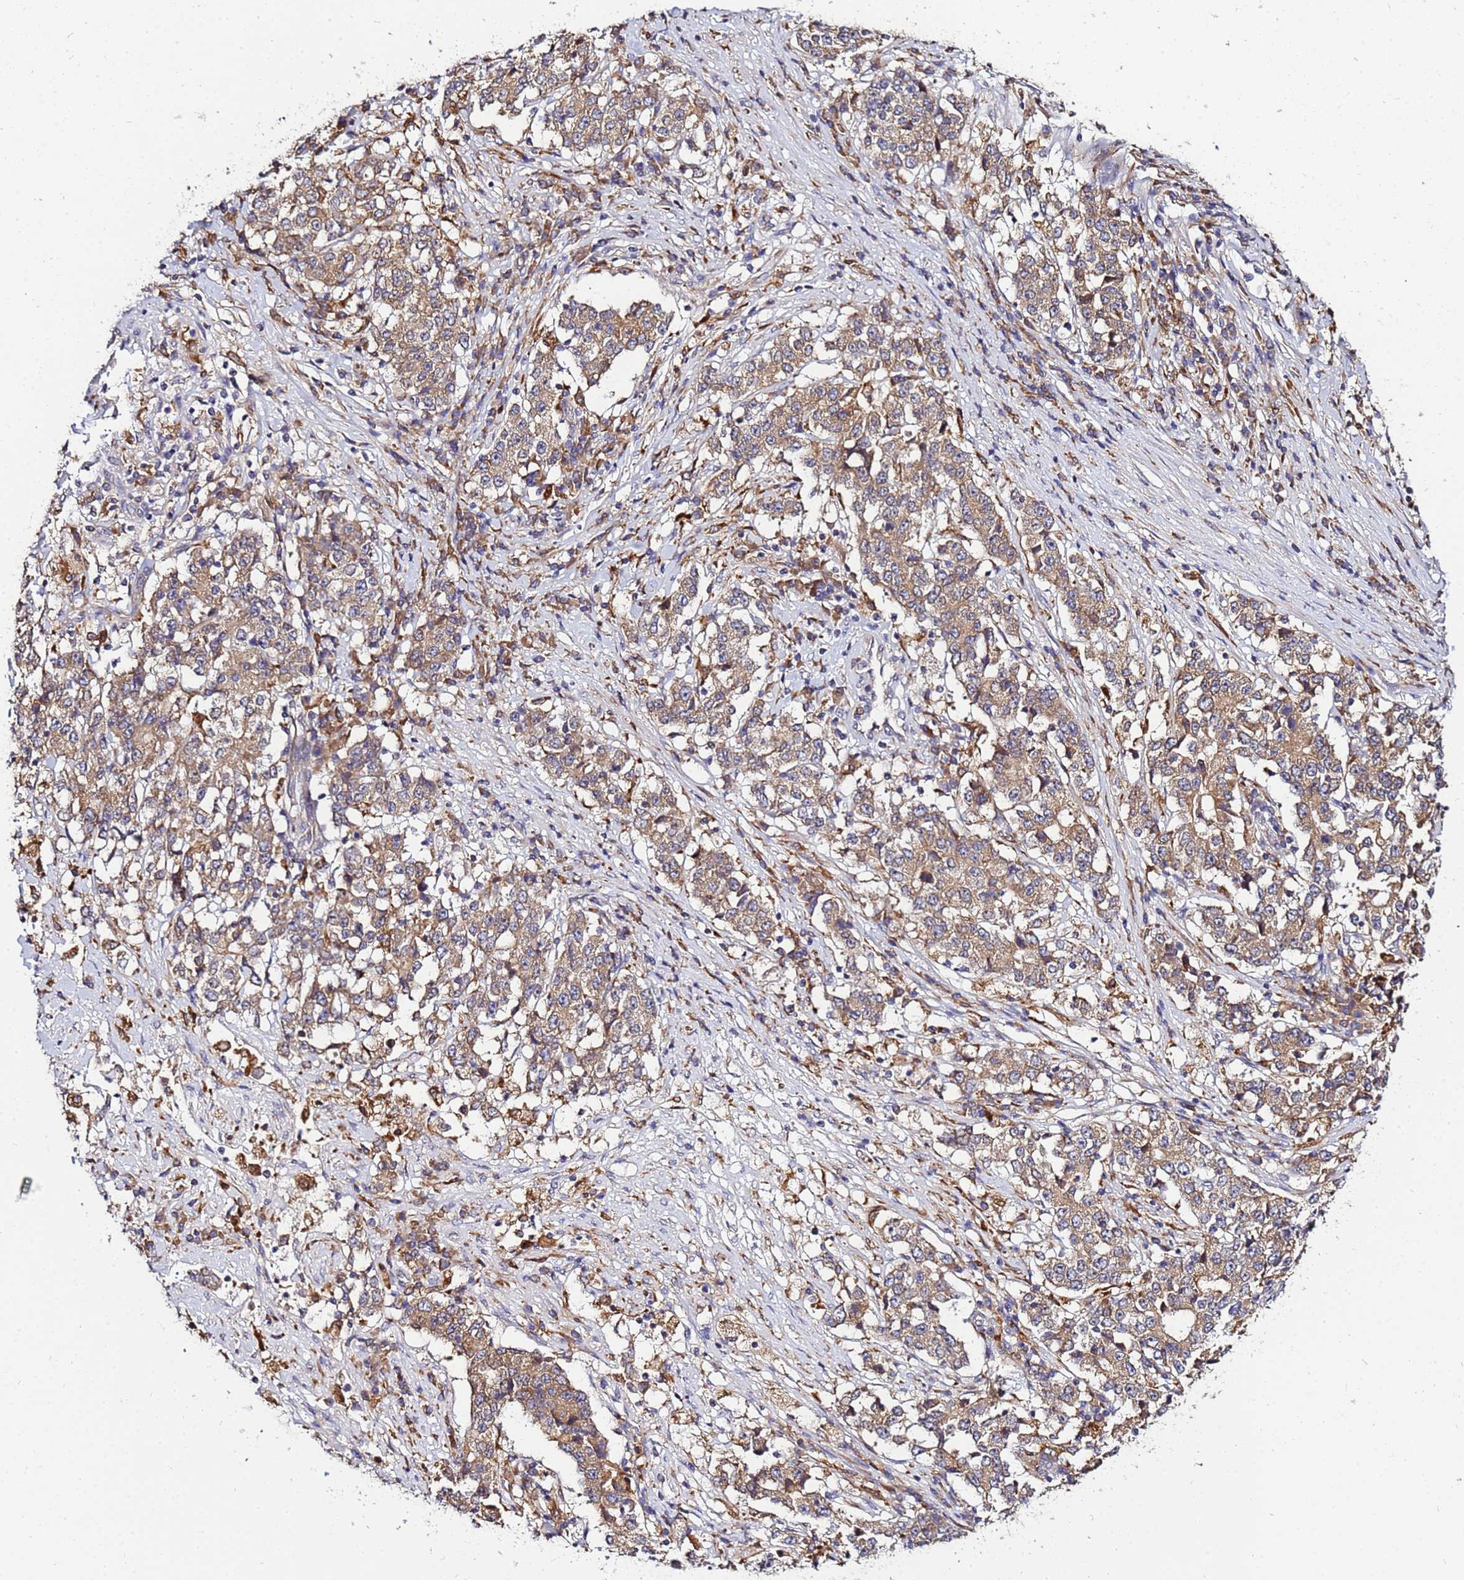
{"staining": {"intensity": "moderate", "quantity": ">75%", "location": "cytoplasmic/membranous"}, "tissue": "stomach cancer", "cell_type": "Tumor cells", "image_type": "cancer", "snomed": [{"axis": "morphology", "description": "Adenocarcinoma, NOS"}, {"axis": "topography", "description": "Stomach"}], "caption": "Protein expression analysis of stomach cancer (adenocarcinoma) demonstrates moderate cytoplasmic/membranous positivity in about >75% of tumor cells.", "gene": "ADPGK", "patient": {"sex": "male", "age": 59}}